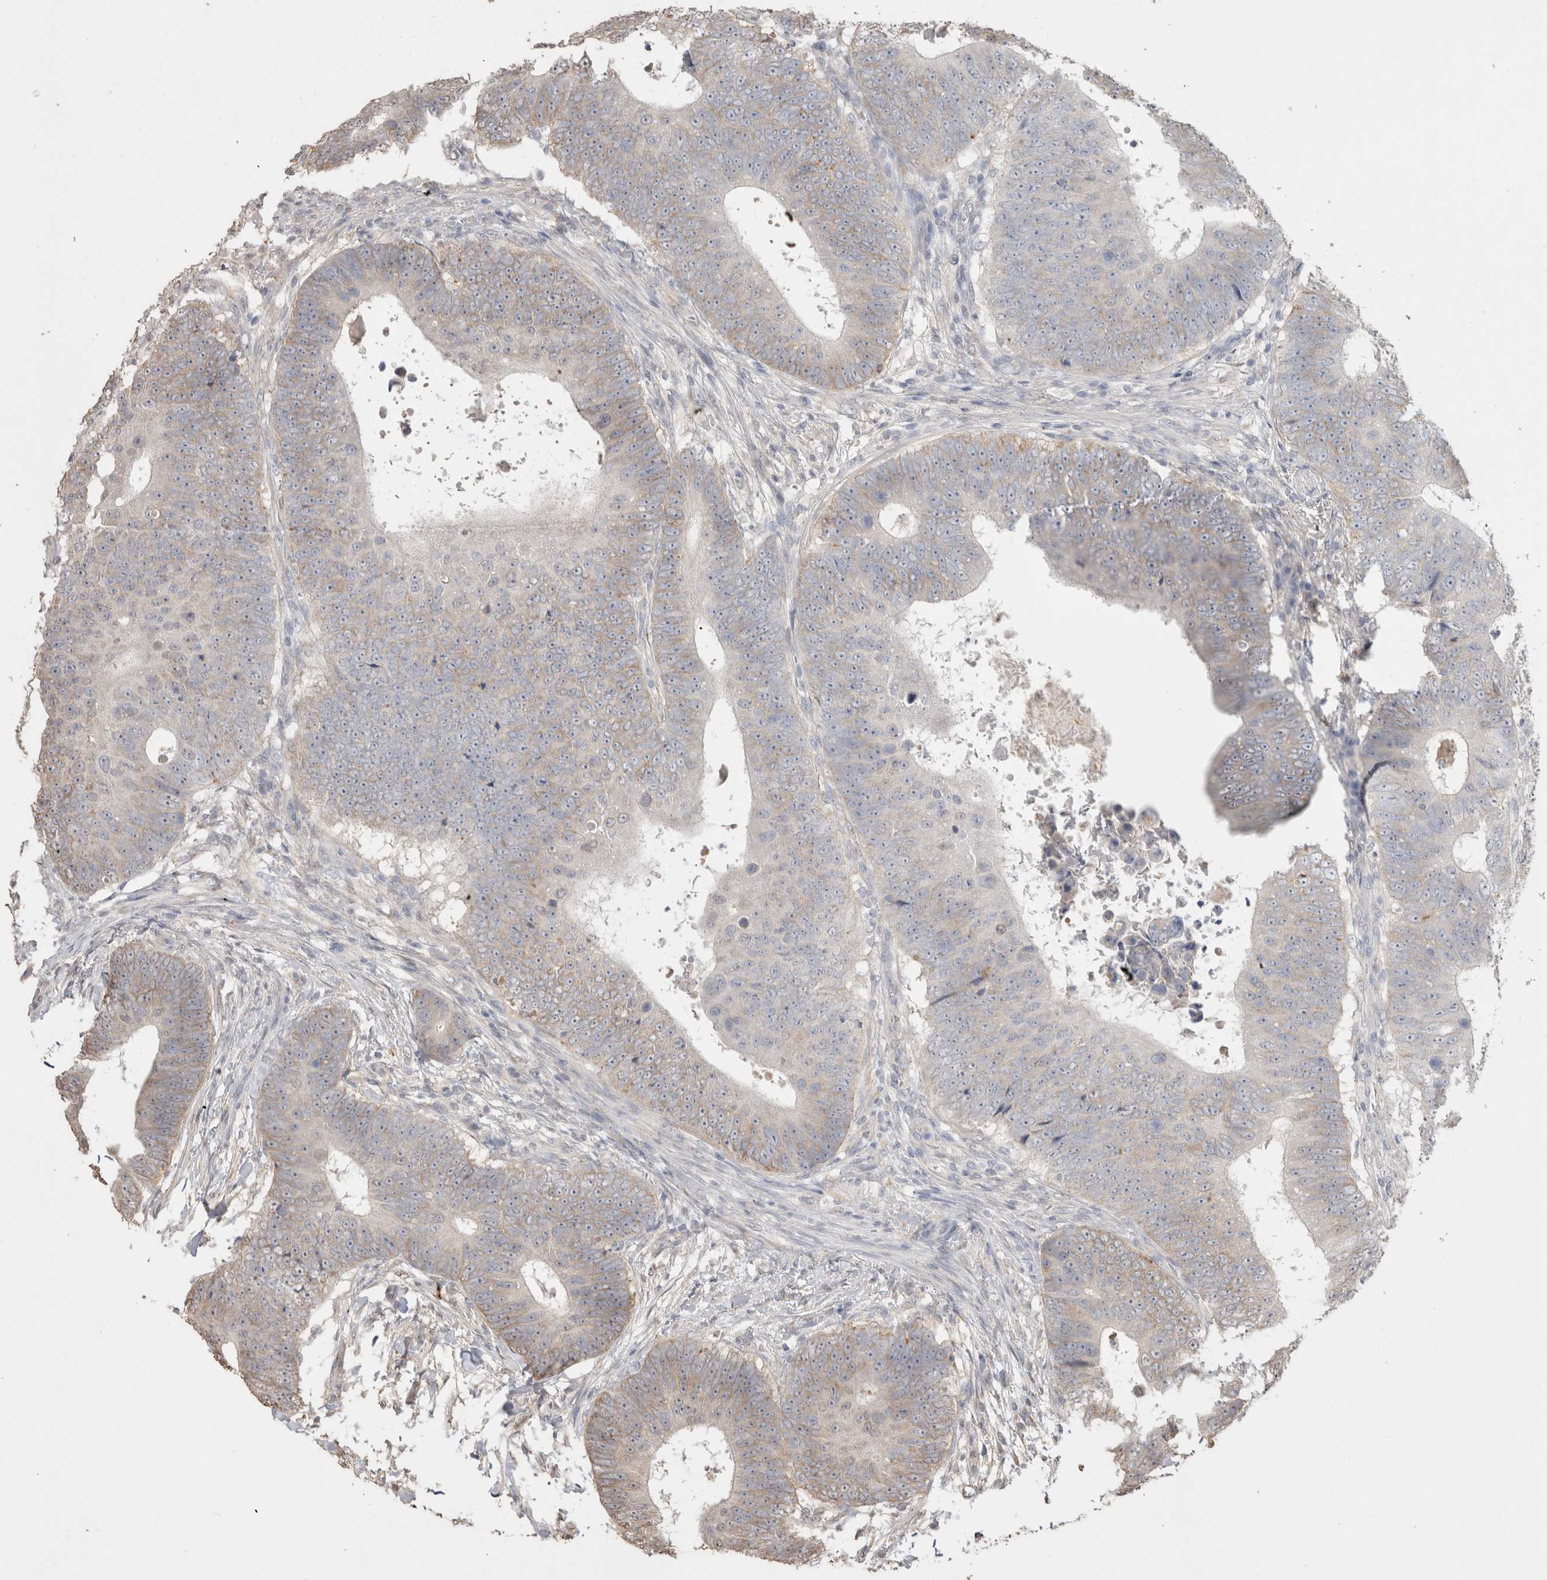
{"staining": {"intensity": "weak", "quantity": "<25%", "location": "cytoplasmic/membranous"}, "tissue": "colorectal cancer", "cell_type": "Tumor cells", "image_type": "cancer", "snomed": [{"axis": "morphology", "description": "Adenocarcinoma, NOS"}, {"axis": "topography", "description": "Colon"}], "caption": "IHC image of neoplastic tissue: human colorectal adenocarcinoma stained with DAB (3,3'-diaminobenzidine) exhibits no significant protein staining in tumor cells.", "gene": "NAALADL2", "patient": {"sex": "male", "age": 56}}